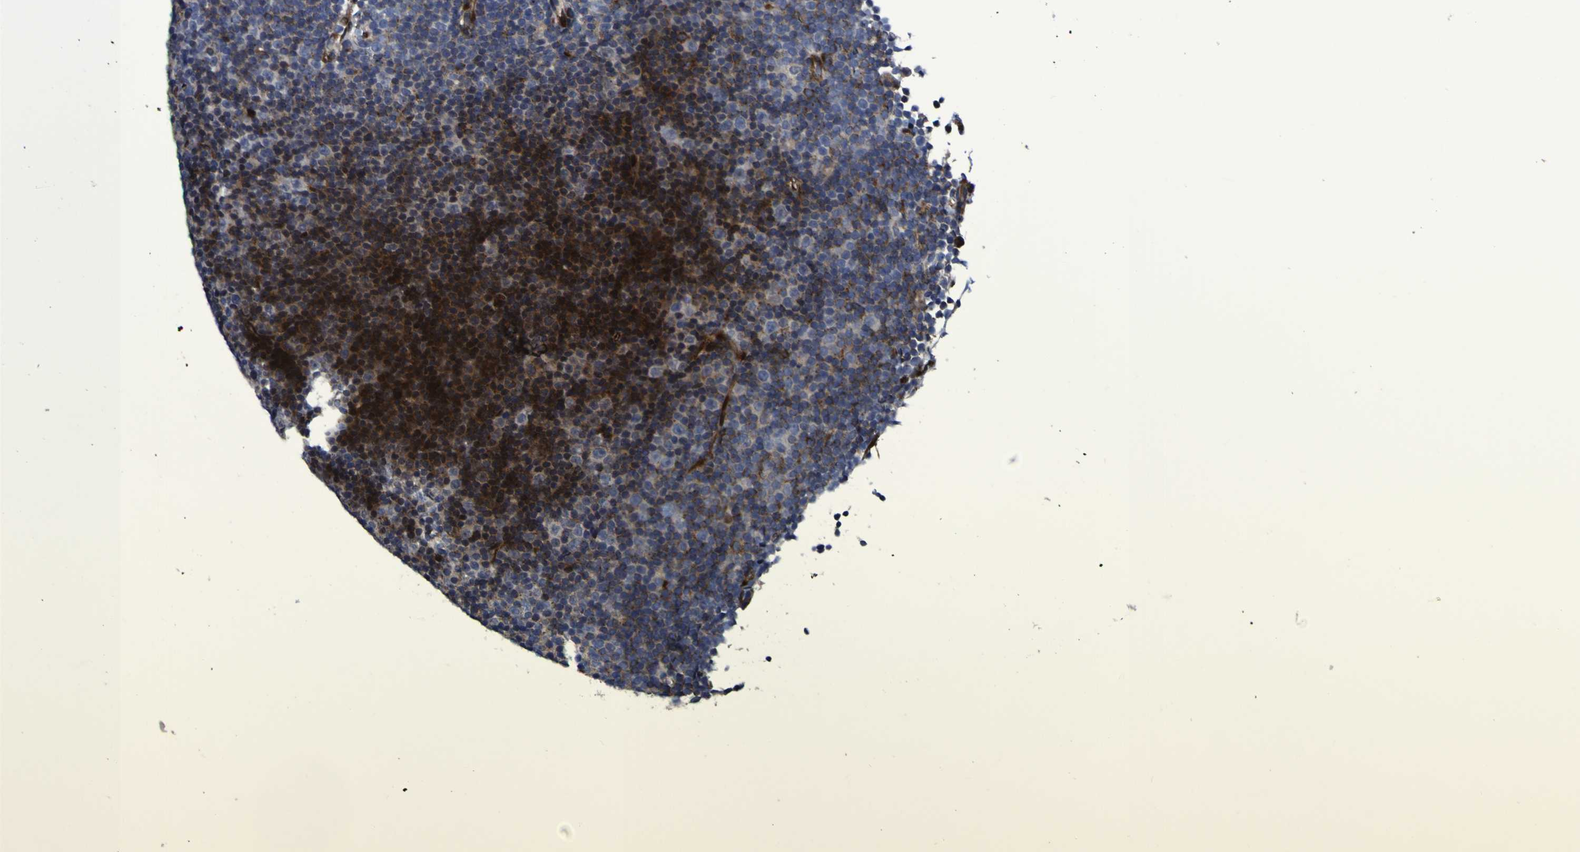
{"staining": {"intensity": "strong", "quantity": "25%-75%", "location": "cytoplasmic/membranous,nuclear"}, "tissue": "lymphoma", "cell_type": "Tumor cells", "image_type": "cancer", "snomed": [{"axis": "morphology", "description": "Malignant lymphoma, non-Hodgkin's type, Low grade"}, {"axis": "topography", "description": "Lymph node"}], "caption": "This photomicrograph demonstrates immunohistochemistry staining of lymphoma, with high strong cytoplasmic/membranous and nuclear expression in approximately 25%-75% of tumor cells.", "gene": "MGLL", "patient": {"sex": "female", "age": 67}}